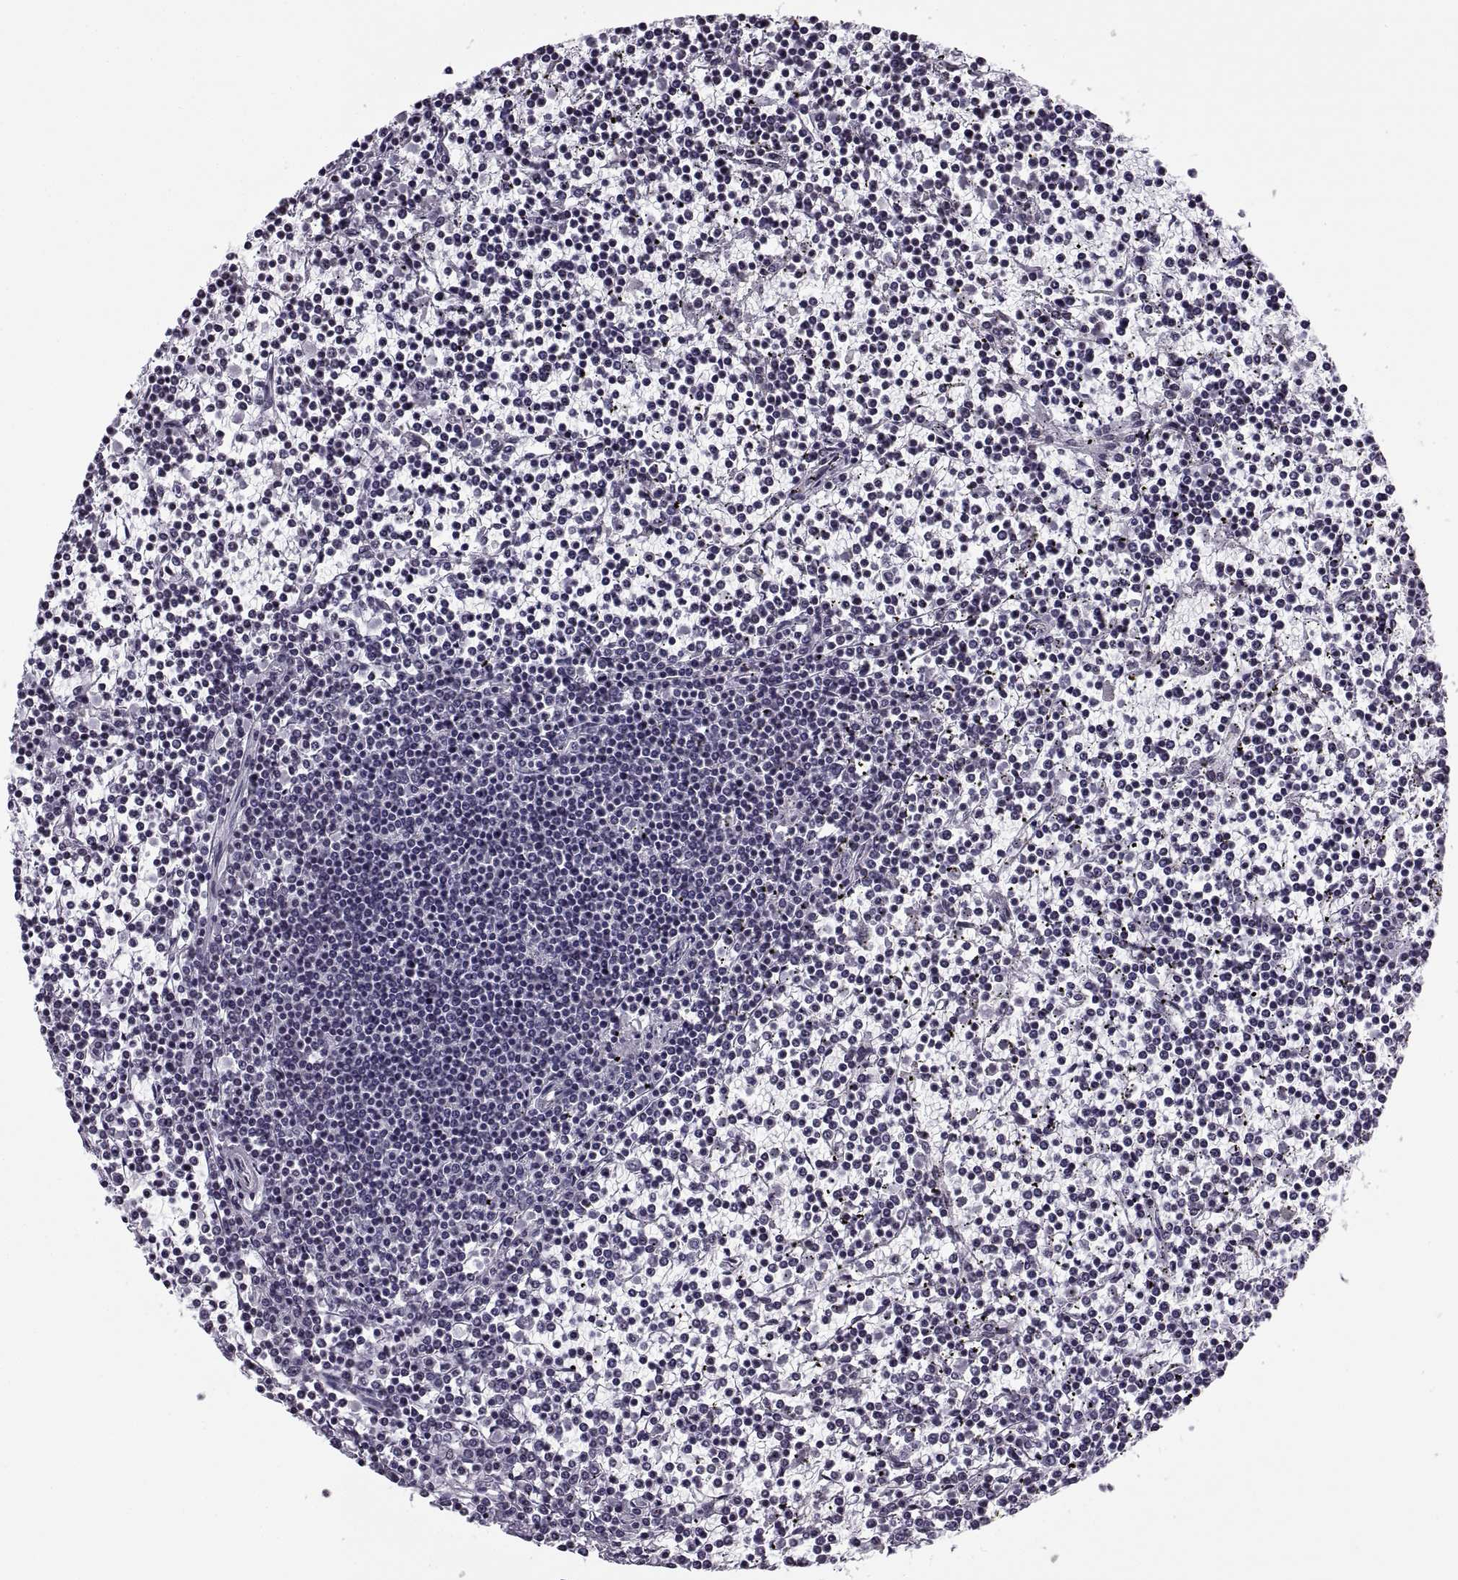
{"staining": {"intensity": "negative", "quantity": "none", "location": "none"}, "tissue": "lymphoma", "cell_type": "Tumor cells", "image_type": "cancer", "snomed": [{"axis": "morphology", "description": "Malignant lymphoma, non-Hodgkin's type, Low grade"}, {"axis": "topography", "description": "Spleen"}], "caption": "Immunohistochemistry of human low-grade malignant lymphoma, non-Hodgkin's type shows no expression in tumor cells.", "gene": "H1-8", "patient": {"sex": "female", "age": 19}}